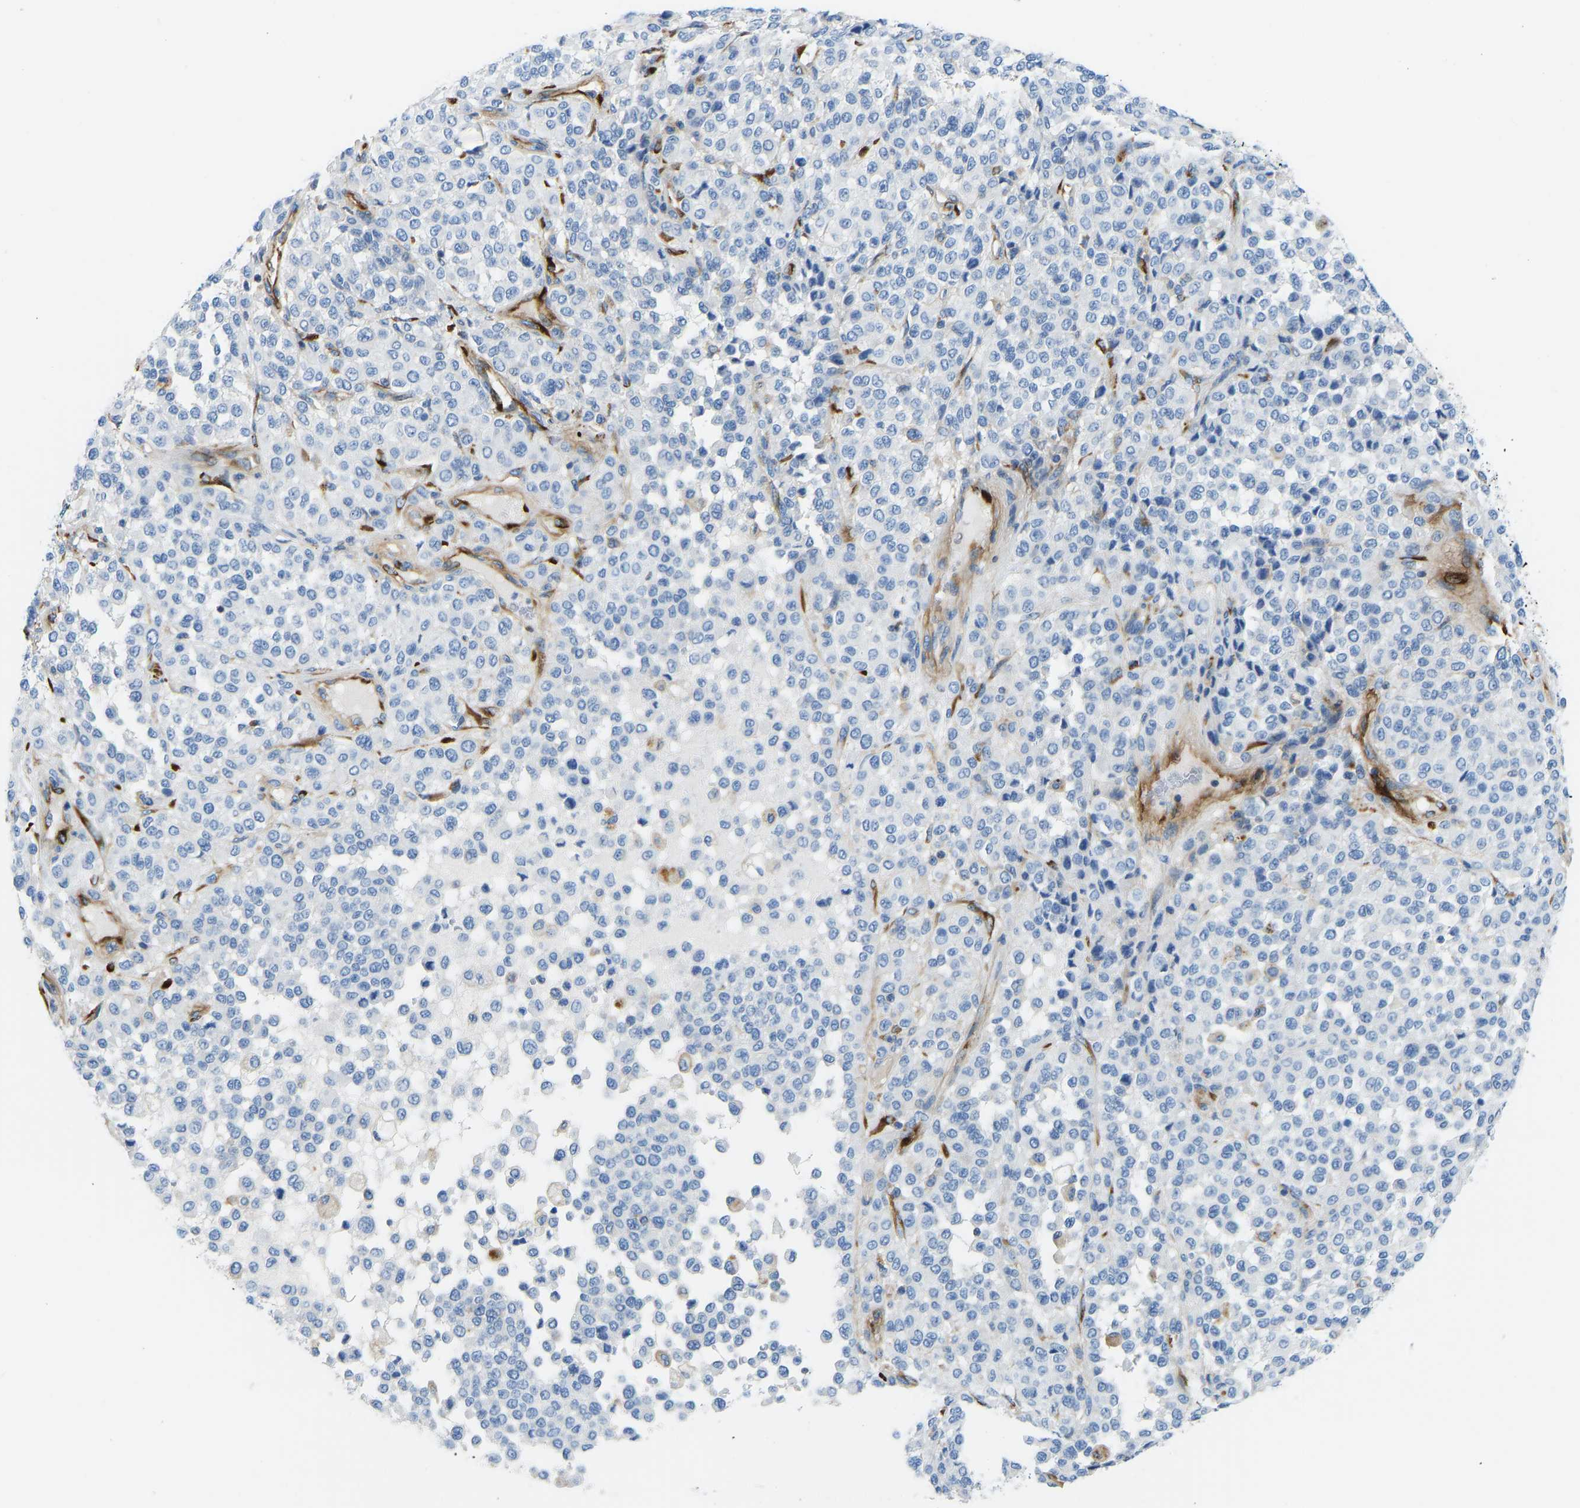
{"staining": {"intensity": "negative", "quantity": "none", "location": "none"}, "tissue": "melanoma", "cell_type": "Tumor cells", "image_type": "cancer", "snomed": [{"axis": "morphology", "description": "Malignant melanoma, Metastatic site"}, {"axis": "topography", "description": "Pancreas"}], "caption": "Immunohistochemistry (IHC) photomicrograph of melanoma stained for a protein (brown), which shows no staining in tumor cells.", "gene": "COL15A1", "patient": {"sex": "female", "age": 30}}